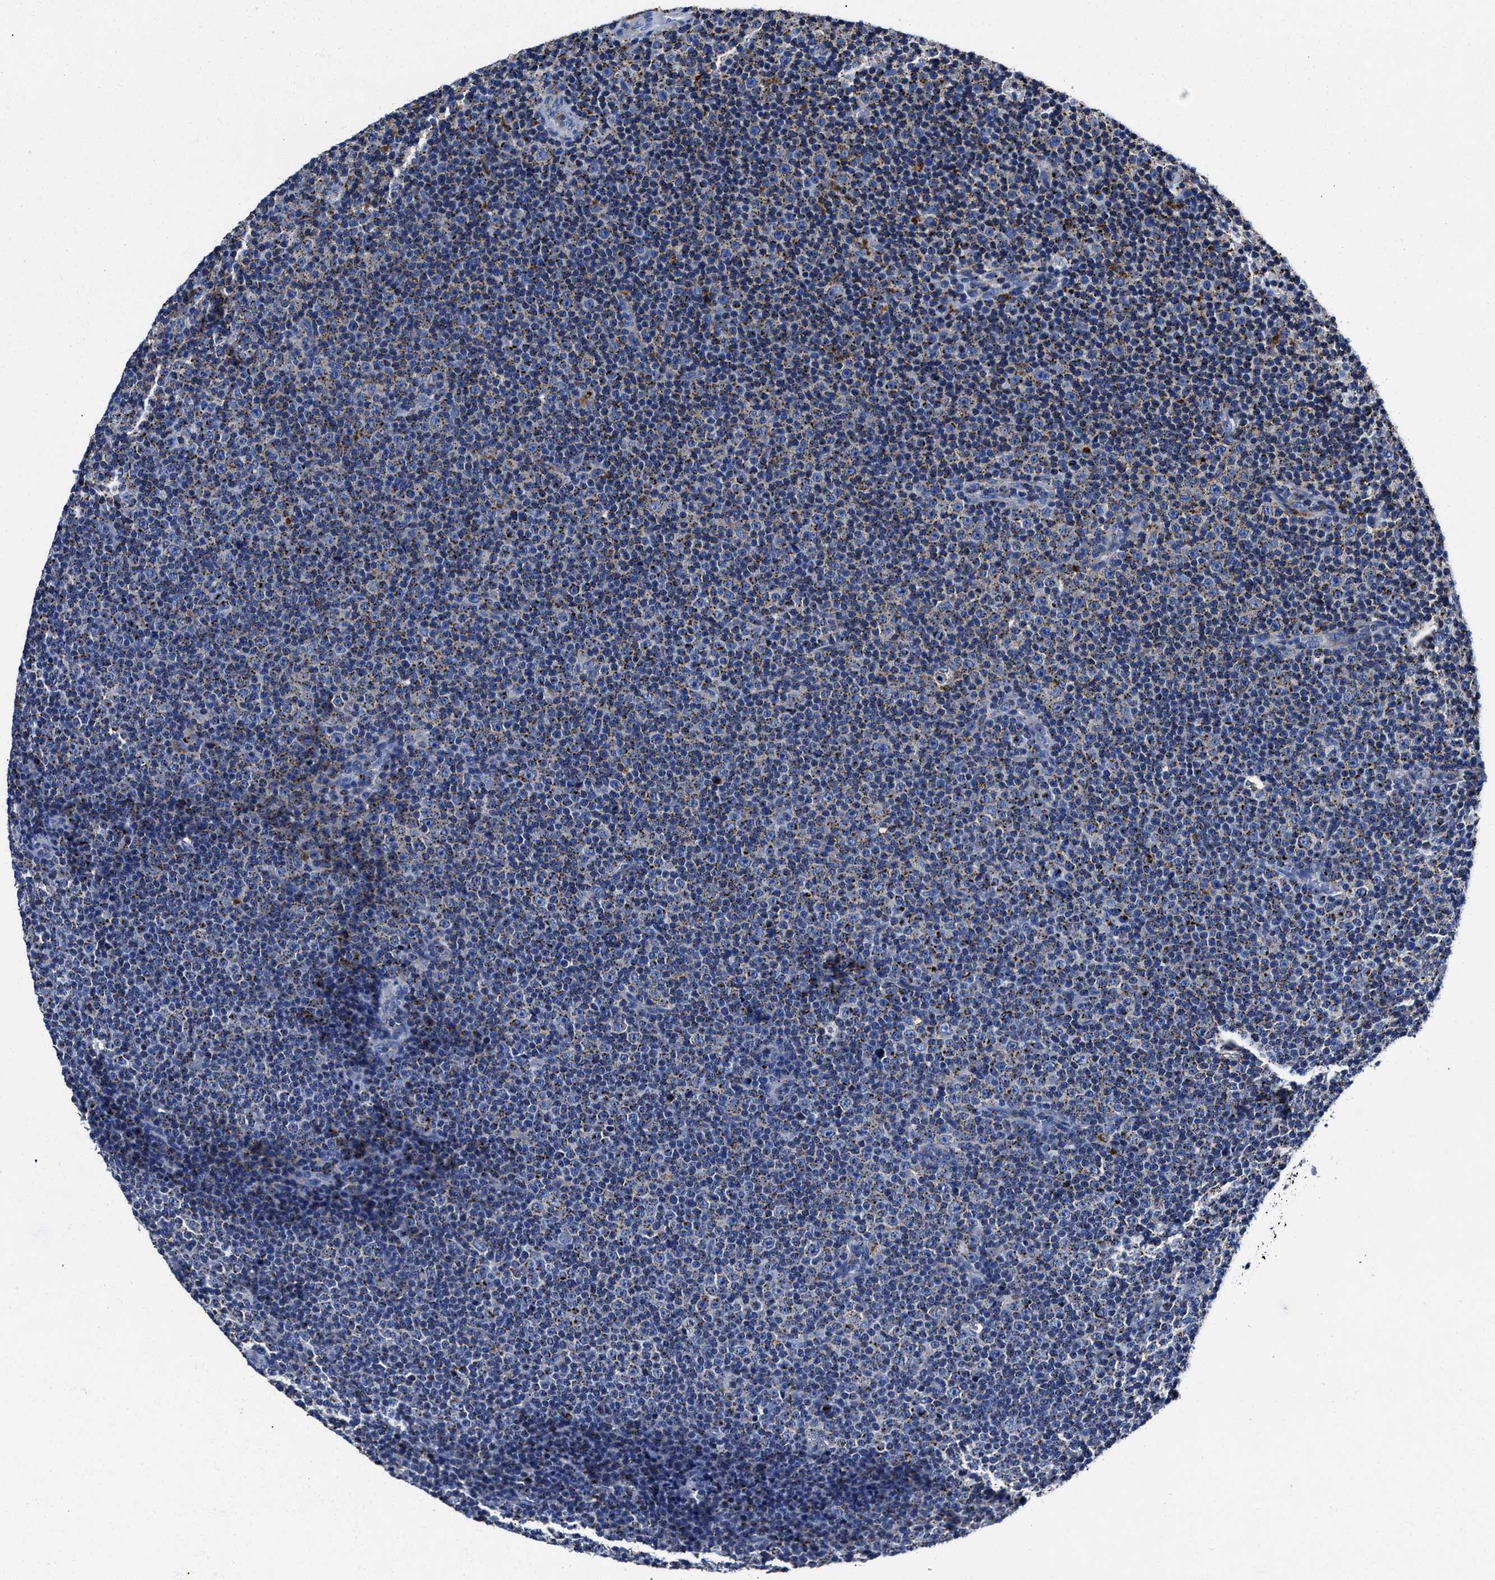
{"staining": {"intensity": "strong", "quantity": ">75%", "location": "cytoplasmic/membranous"}, "tissue": "lymphoma", "cell_type": "Tumor cells", "image_type": "cancer", "snomed": [{"axis": "morphology", "description": "Malignant lymphoma, non-Hodgkin's type, Low grade"}, {"axis": "topography", "description": "Lymph node"}], "caption": "Immunohistochemical staining of human lymphoma demonstrates strong cytoplasmic/membranous protein staining in approximately >75% of tumor cells. The staining was performed using DAB, with brown indicating positive protein expression. Nuclei are stained blue with hematoxylin.", "gene": "LAMTOR4", "patient": {"sex": "female", "age": 67}}